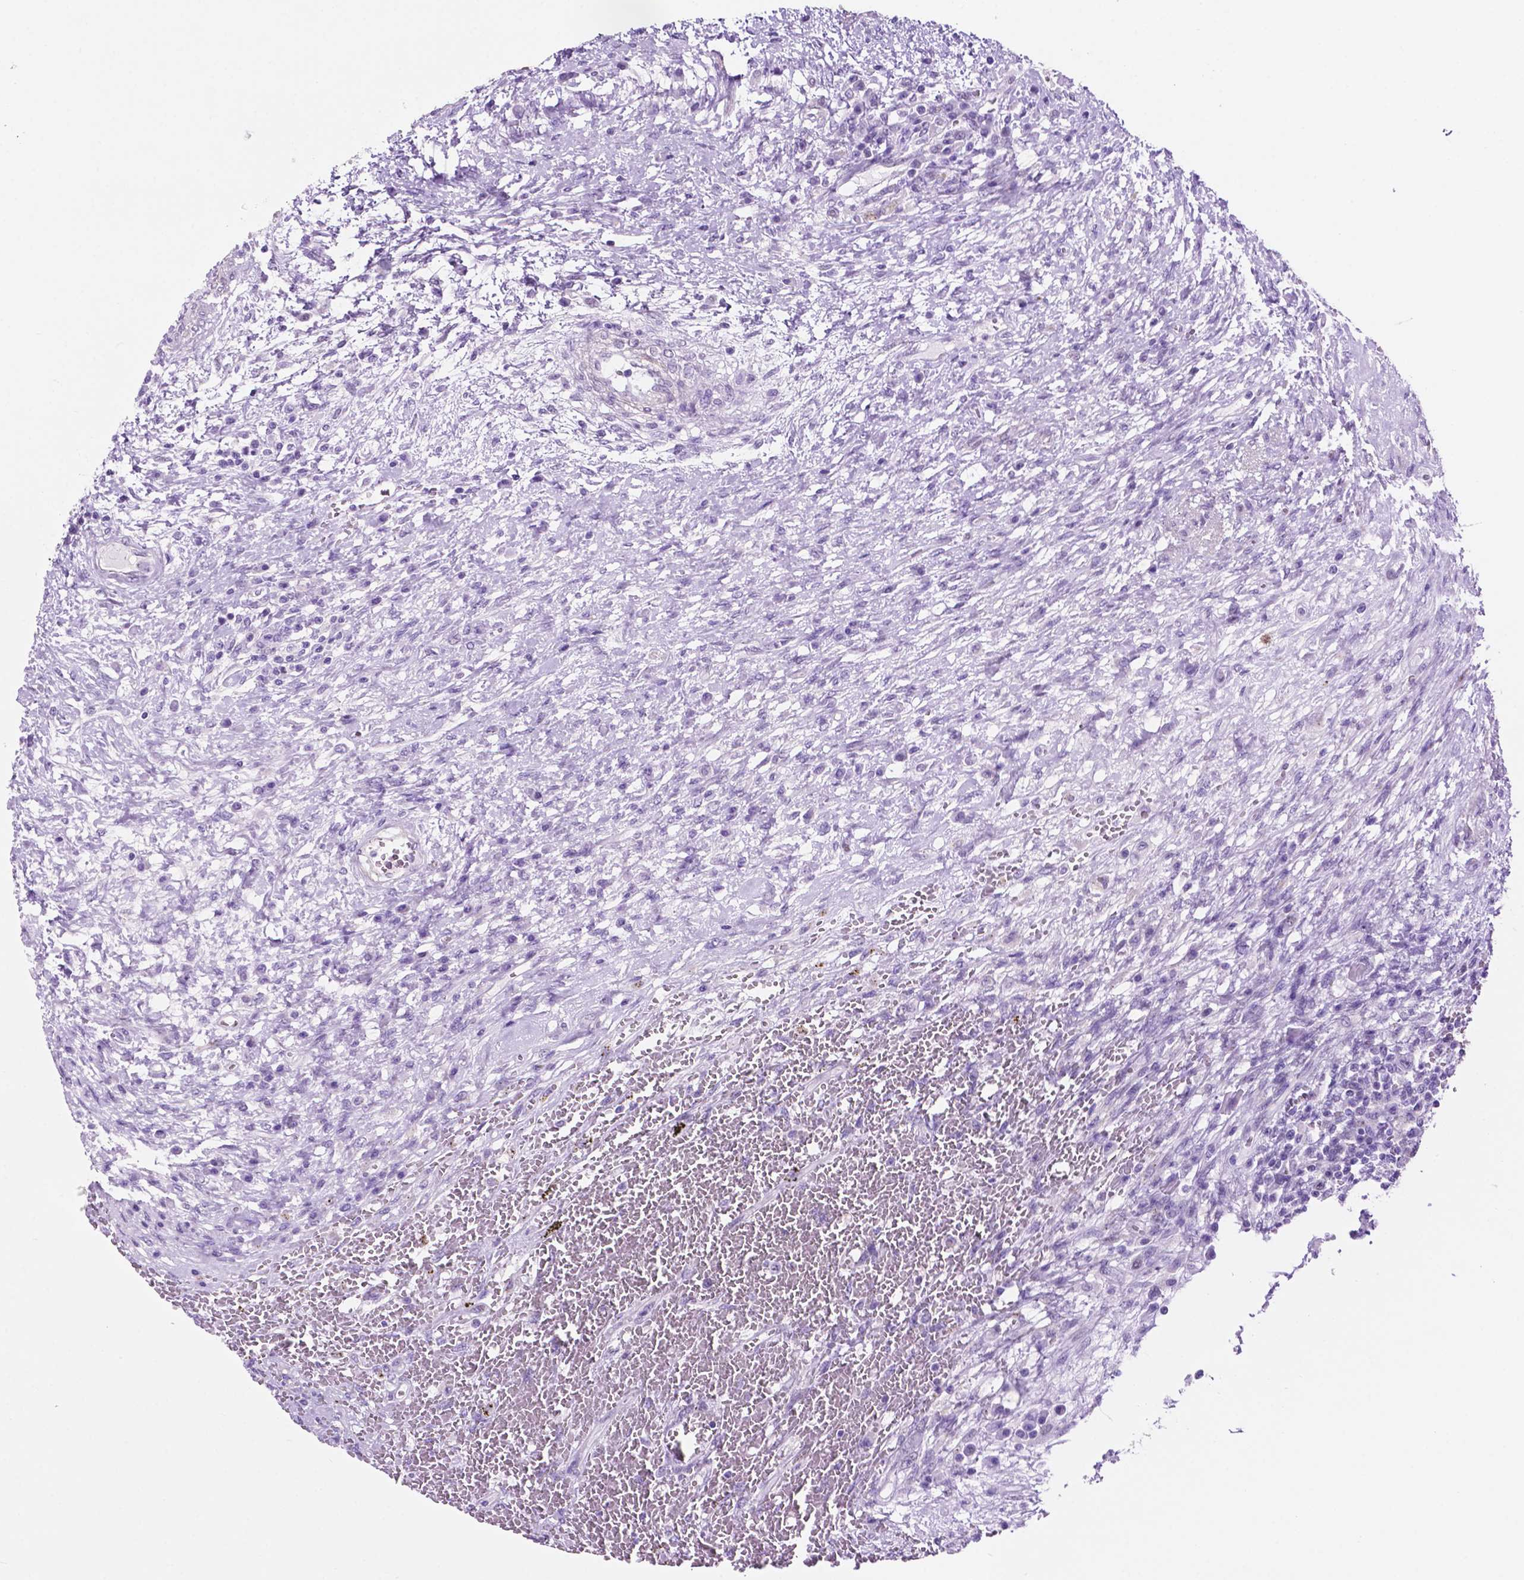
{"staining": {"intensity": "weak", "quantity": ">75%", "location": "cytoplasmic/membranous,nuclear"}, "tissue": "testis cancer", "cell_type": "Tumor cells", "image_type": "cancer", "snomed": [{"axis": "morphology", "description": "Carcinoma, Embryonal, NOS"}, {"axis": "topography", "description": "Testis"}], "caption": "Testis cancer (embryonal carcinoma) stained with a brown dye shows weak cytoplasmic/membranous and nuclear positive positivity in about >75% of tumor cells.", "gene": "ACY3", "patient": {"sex": "male", "age": 26}}